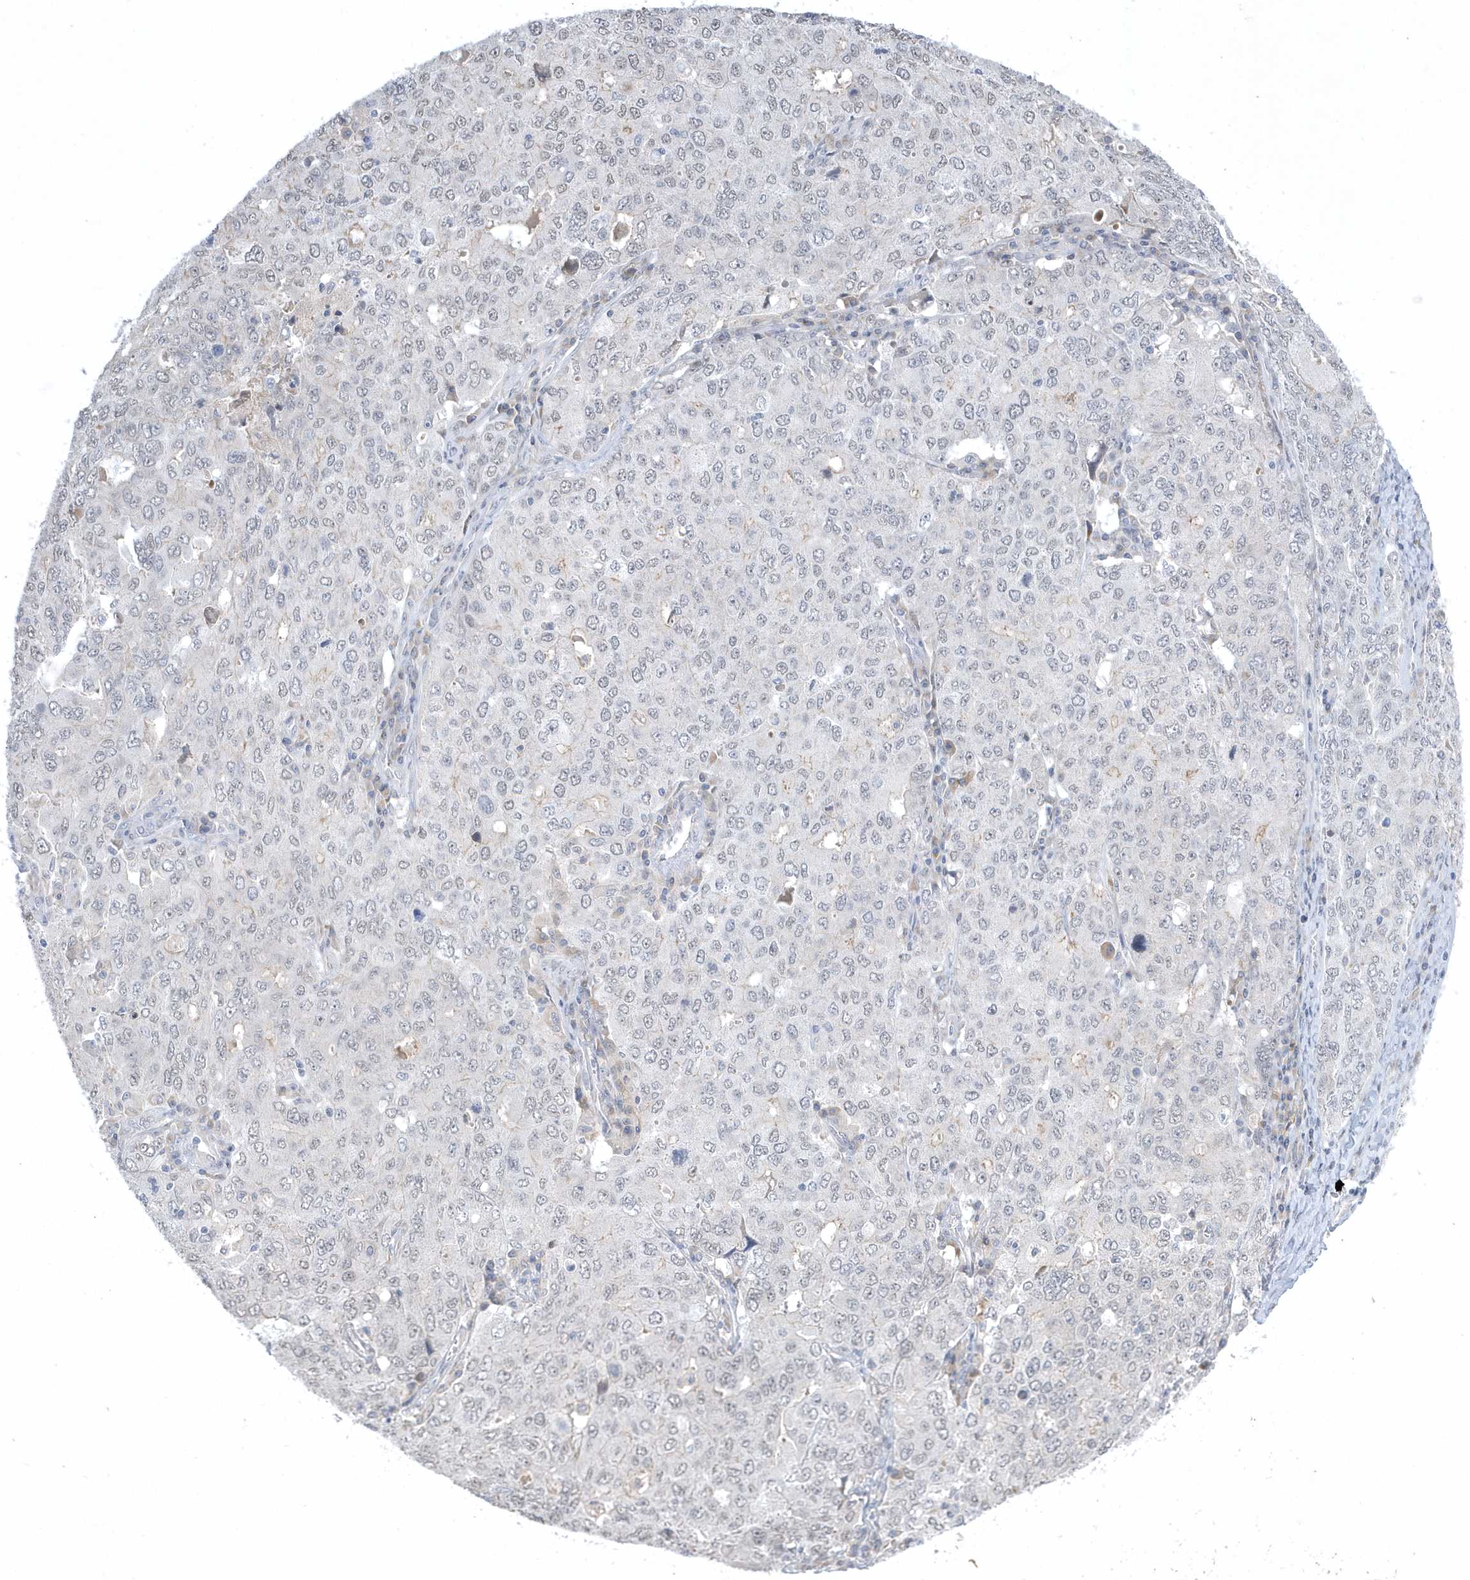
{"staining": {"intensity": "weak", "quantity": "<25%", "location": "nuclear"}, "tissue": "ovarian cancer", "cell_type": "Tumor cells", "image_type": "cancer", "snomed": [{"axis": "morphology", "description": "Carcinoma, endometroid"}, {"axis": "topography", "description": "Ovary"}], "caption": "A high-resolution photomicrograph shows immunohistochemistry staining of ovarian cancer (endometroid carcinoma), which exhibits no significant positivity in tumor cells.", "gene": "ZC3H12D", "patient": {"sex": "female", "age": 62}}